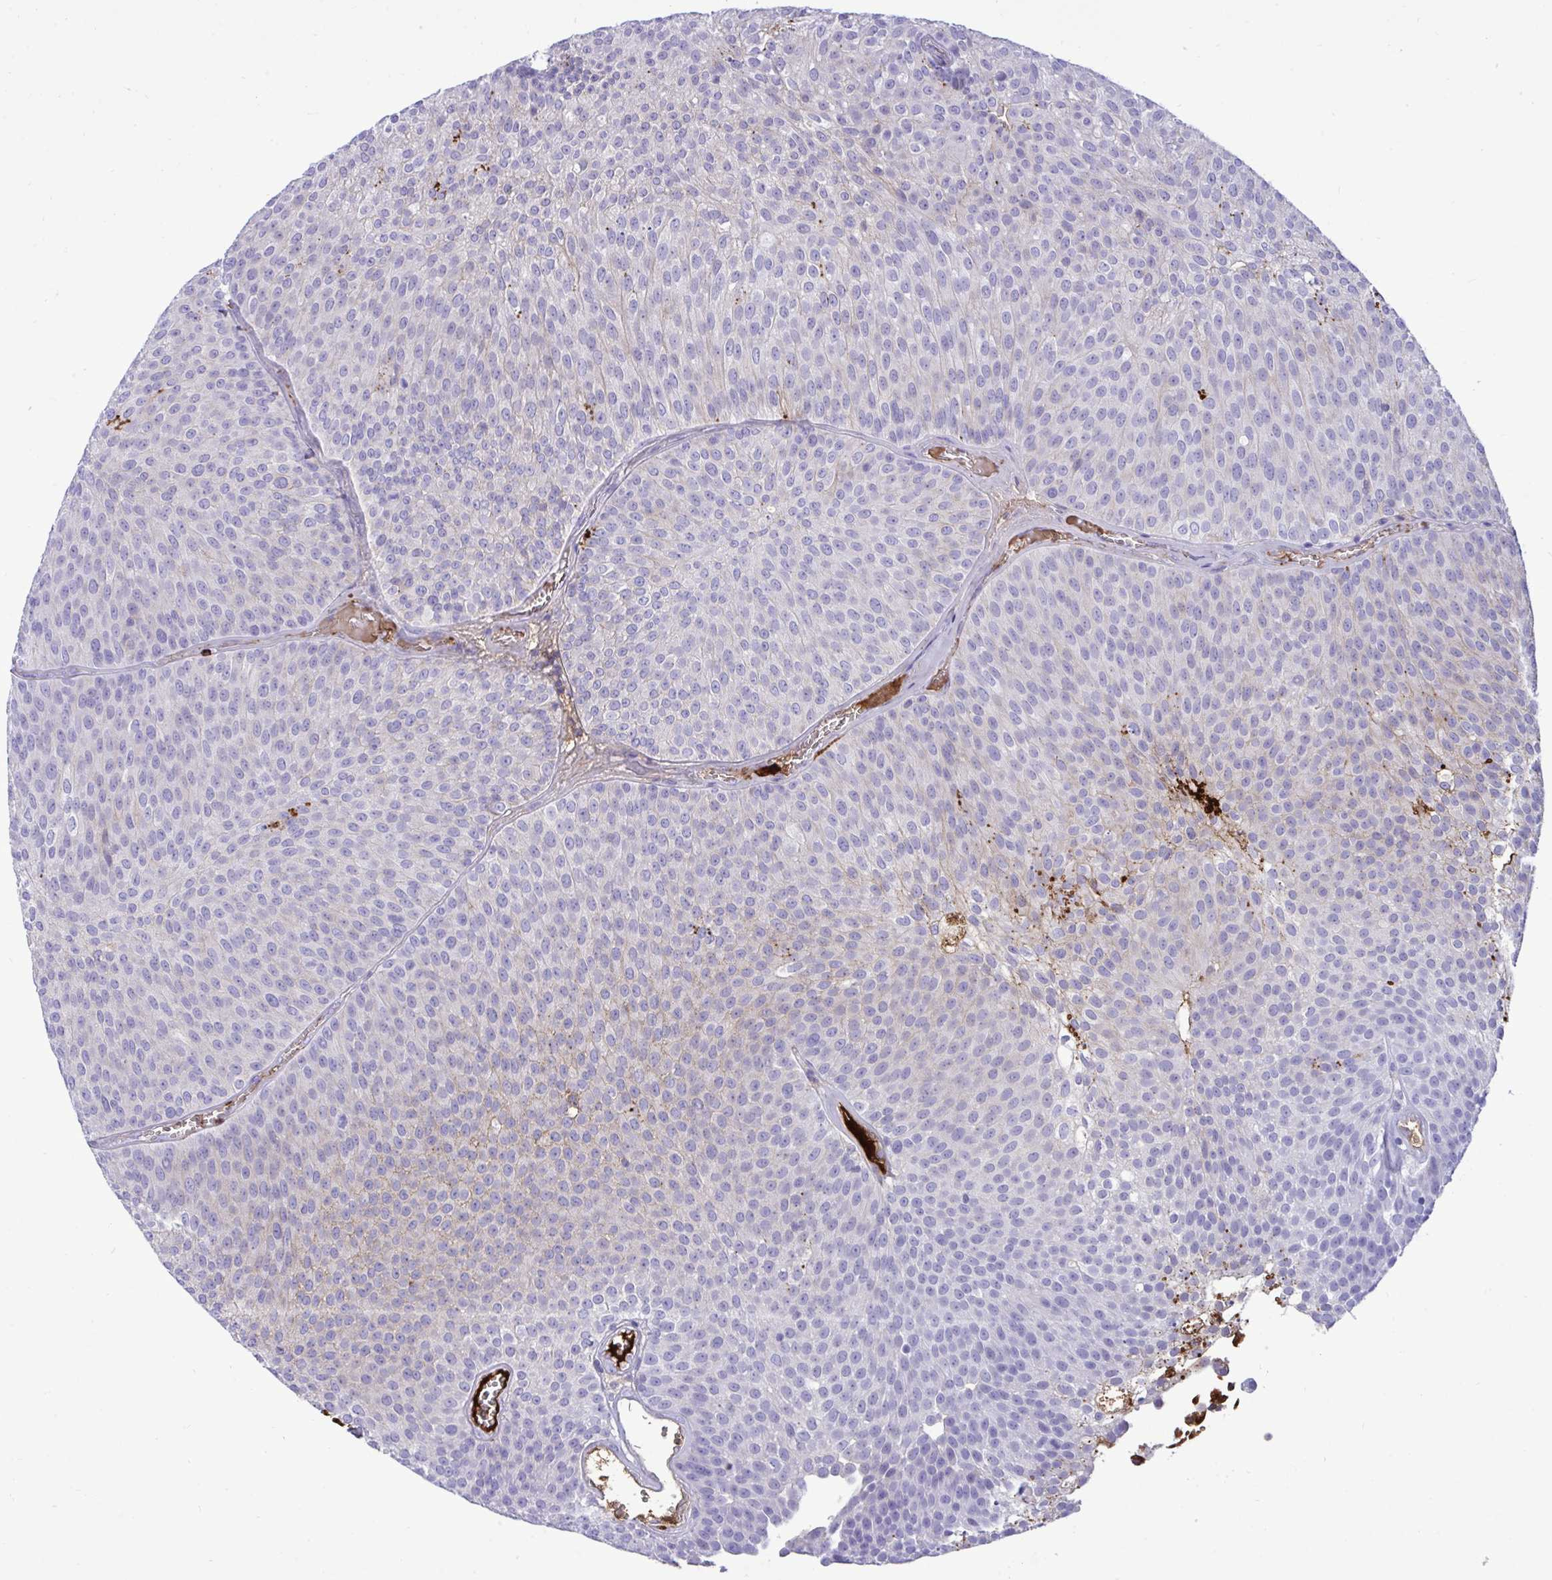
{"staining": {"intensity": "weak", "quantity": "<25%", "location": "cytoplasmic/membranous"}, "tissue": "urothelial cancer", "cell_type": "Tumor cells", "image_type": "cancer", "snomed": [{"axis": "morphology", "description": "Urothelial carcinoma, Low grade"}, {"axis": "topography", "description": "Urinary bladder"}], "caption": "Tumor cells show no significant positivity in urothelial cancer.", "gene": "F2", "patient": {"sex": "female", "age": 79}}